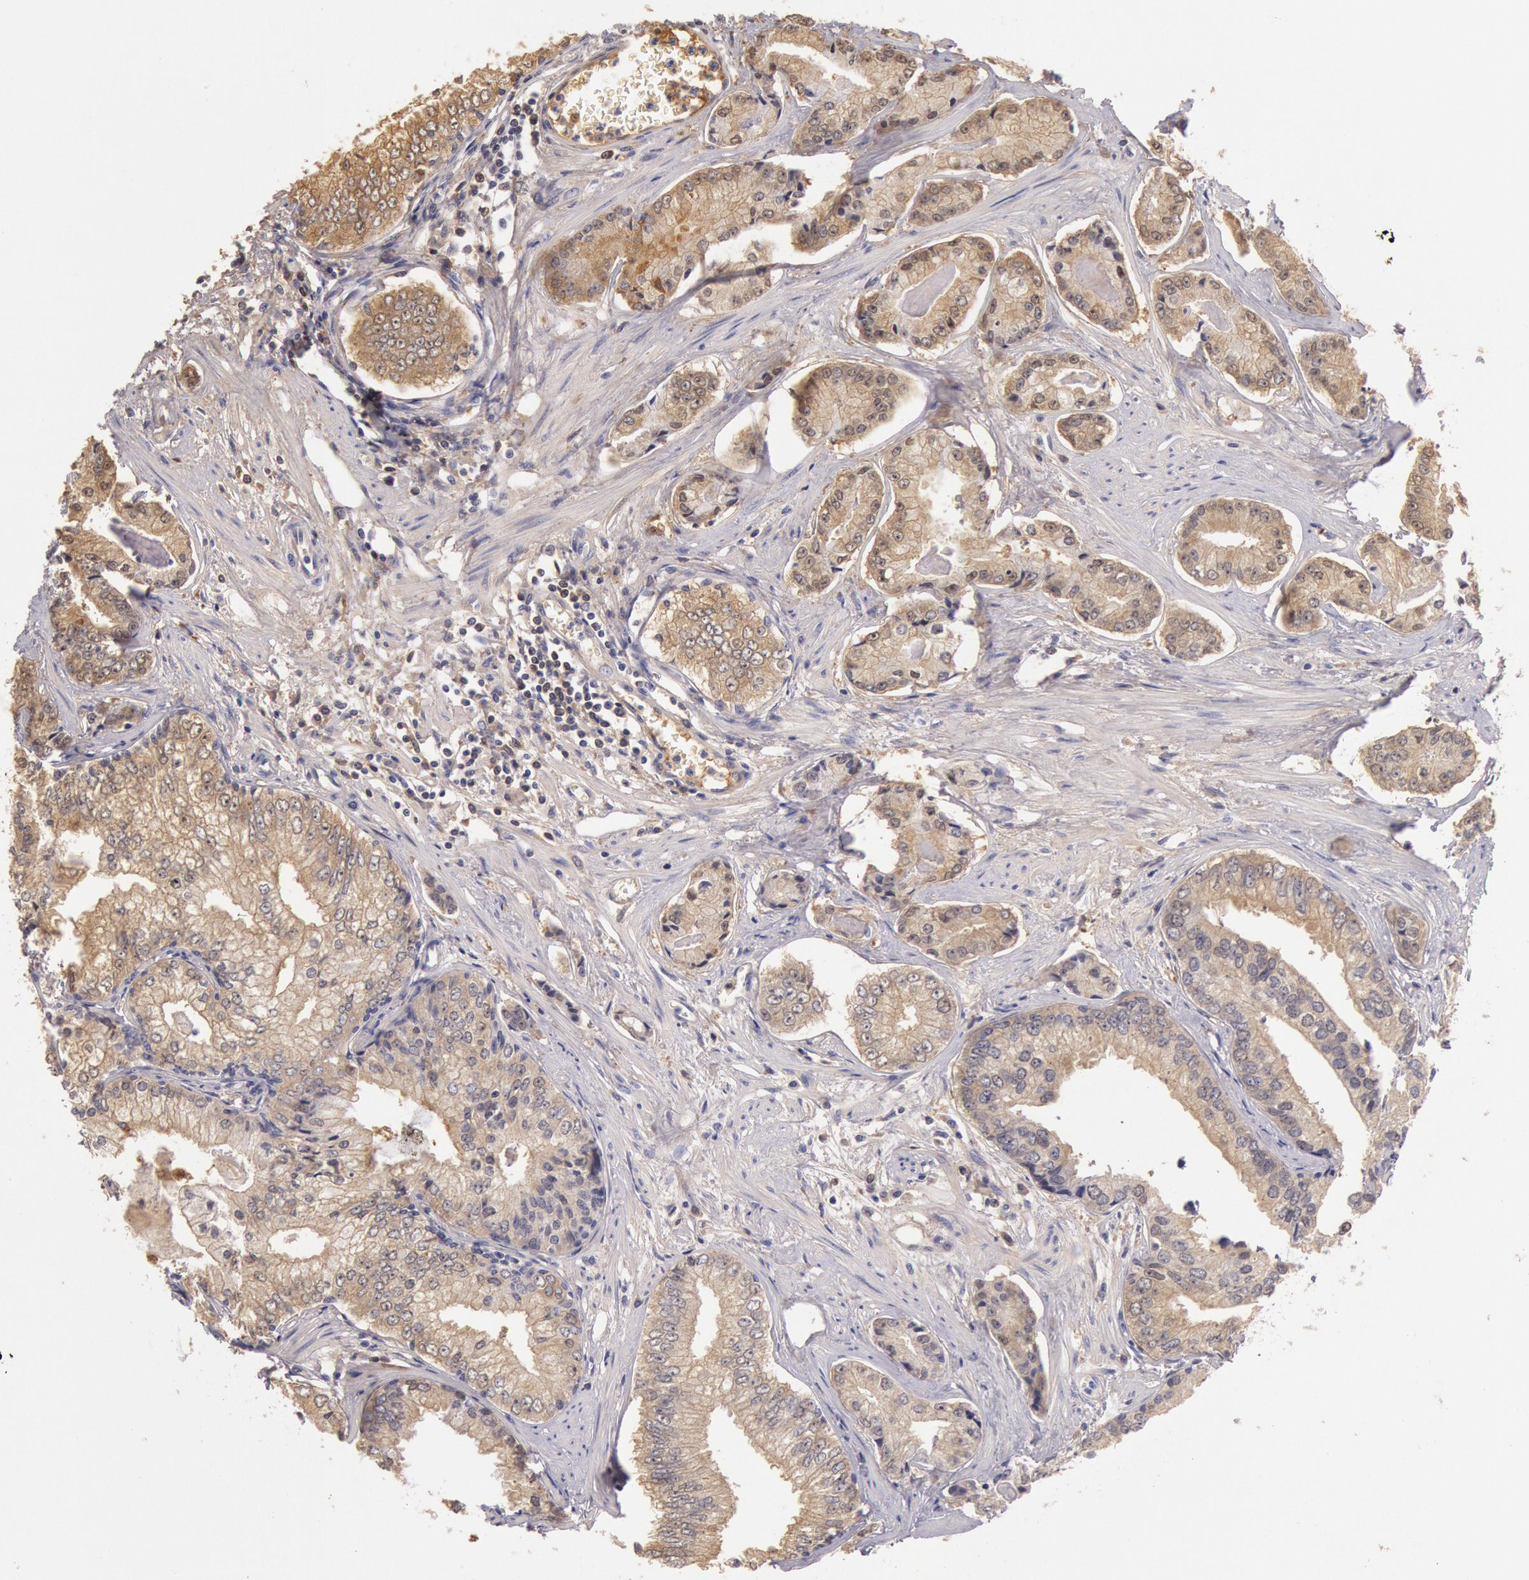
{"staining": {"intensity": "negative", "quantity": "none", "location": "none"}, "tissue": "prostate cancer", "cell_type": "Tumor cells", "image_type": "cancer", "snomed": [{"axis": "morphology", "description": "Adenocarcinoma, High grade"}, {"axis": "topography", "description": "Prostate"}], "caption": "High magnification brightfield microscopy of prostate cancer stained with DAB (3,3'-diaminobenzidine) (brown) and counterstained with hematoxylin (blue): tumor cells show no significant staining. The staining was performed using DAB to visualize the protein expression in brown, while the nuclei were stained in blue with hematoxylin (Magnification: 20x).", "gene": "C1R", "patient": {"sex": "male", "age": 56}}